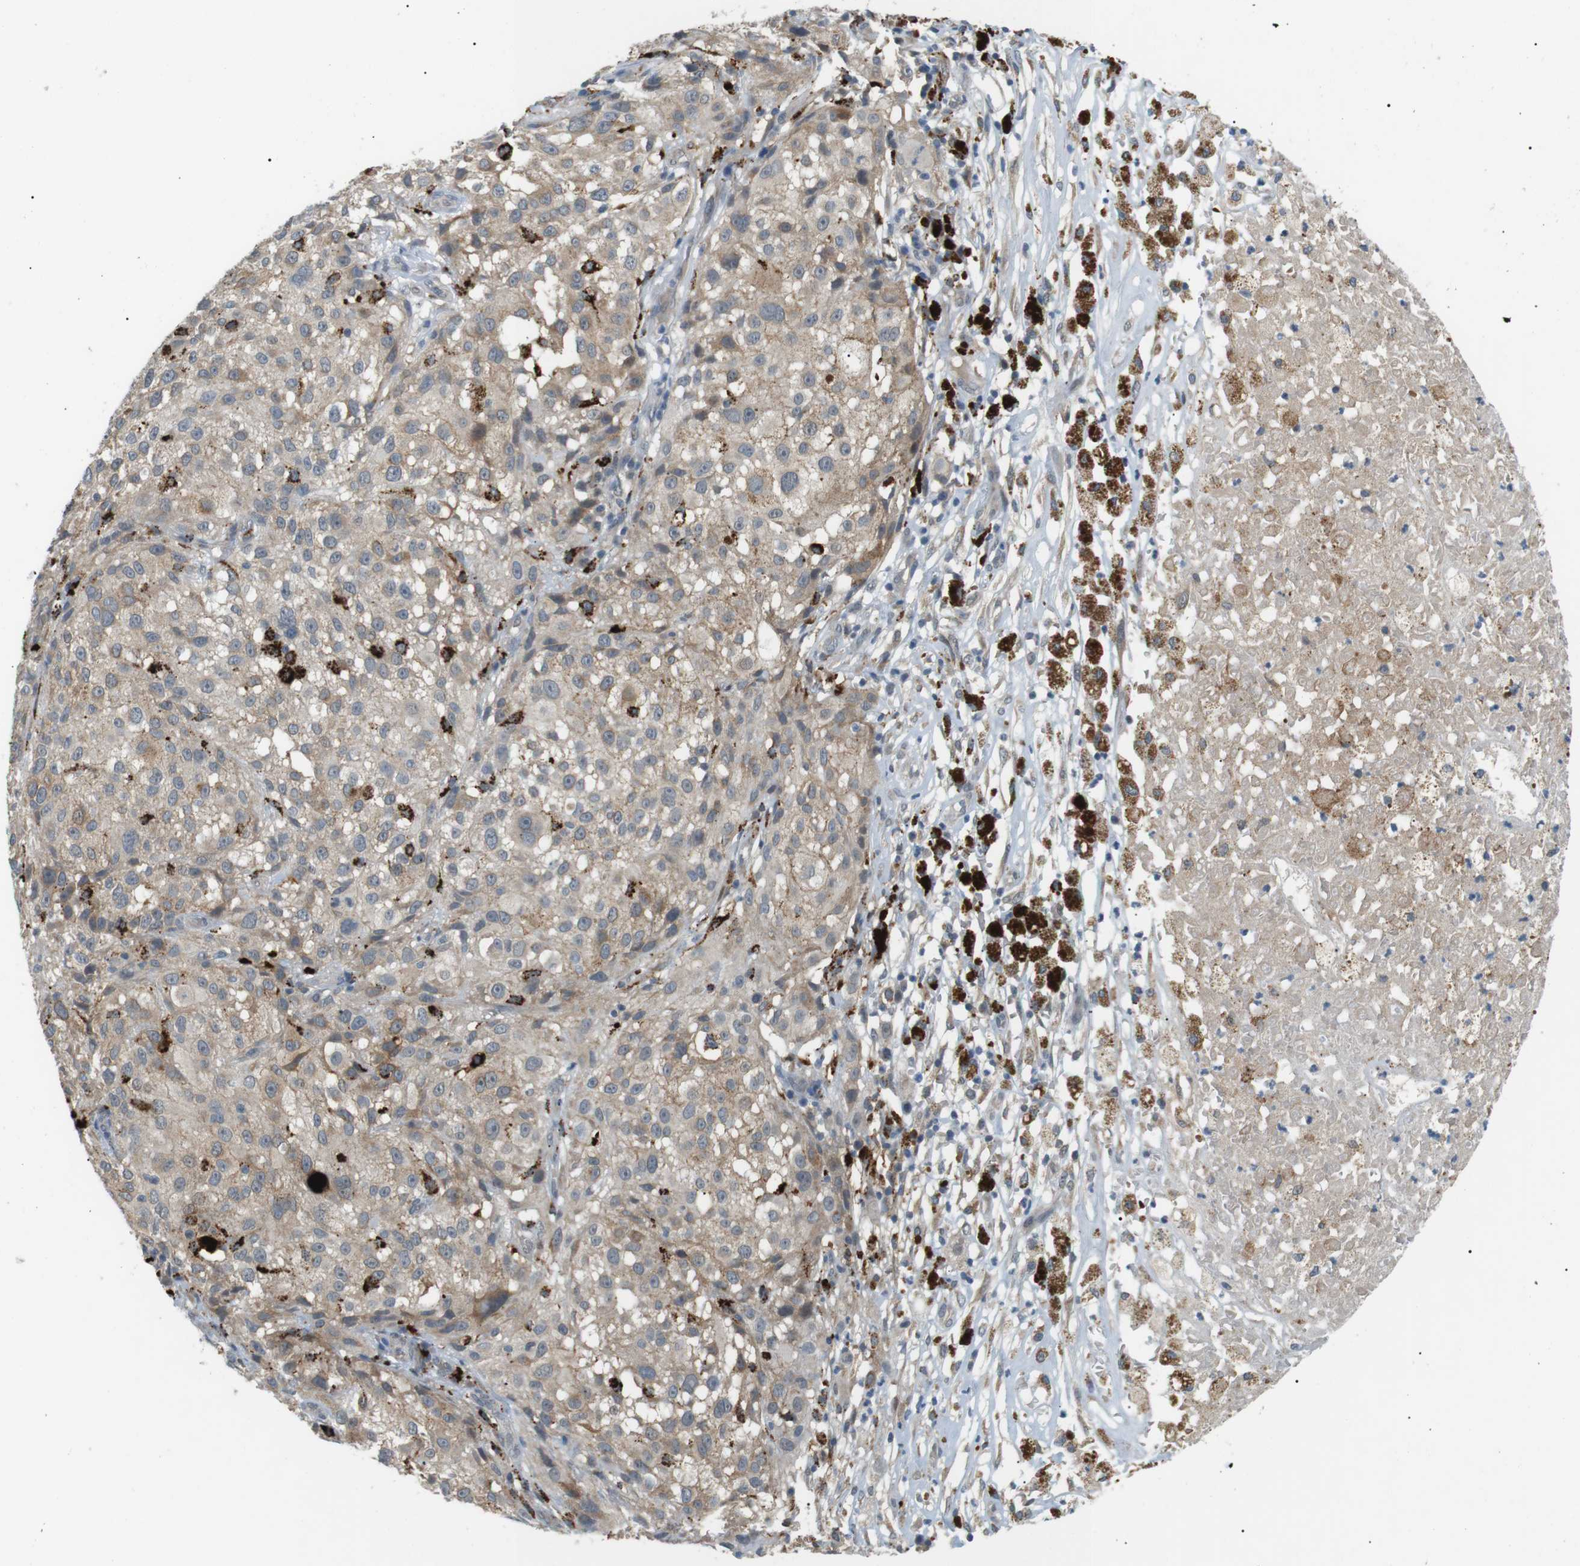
{"staining": {"intensity": "weak", "quantity": "25%-75%", "location": "cytoplasmic/membranous"}, "tissue": "melanoma", "cell_type": "Tumor cells", "image_type": "cancer", "snomed": [{"axis": "morphology", "description": "Necrosis, NOS"}, {"axis": "morphology", "description": "Malignant melanoma, NOS"}, {"axis": "topography", "description": "Skin"}], "caption": "Melanoma stained with a brown dye demonstrates weak cytoplasmic/membranous positive expression in about 25%-75% of tumor cells.", "gene": "B4GALNT2", "patient": {"sex": "female", "age": 87}}